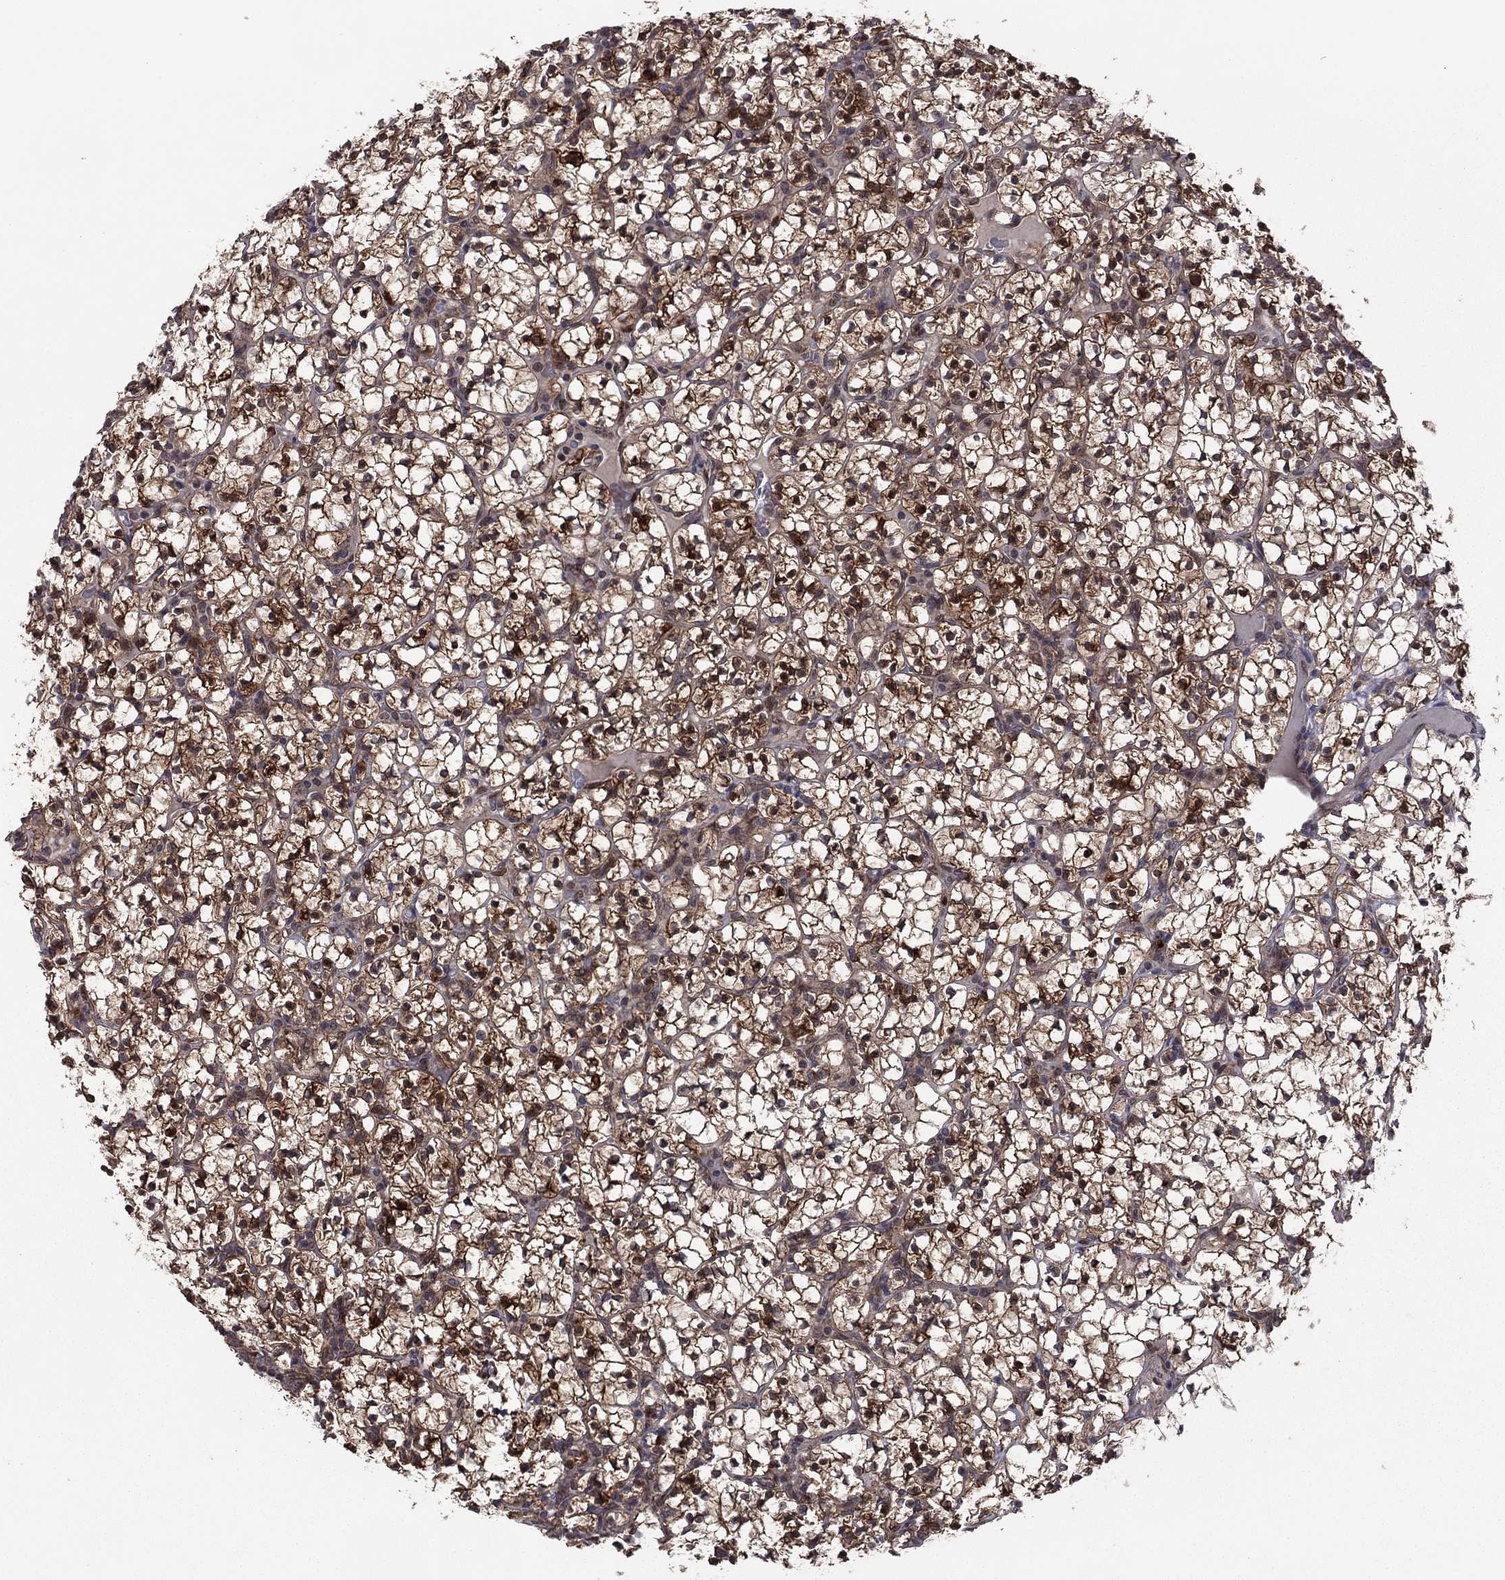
{"staining": {"intensity": "strong", "quantity": "25%-75%", "location": "cytoplasmic/membranous,nuclear"}, "tissue": "renal cancer", "cell_type": "Tumor cells", "image_type": "cancer", "snomed": [{"axis": "morphology", "description": "Adenocarcinoma, NOS"}, {"axis": "topography", "description": "Kidney"}], "caption": "Renal cancer stained with a protein marker exhibits strong staining in tumor cells.", "gene": "GPAA1", "patient": {"sex": "female", "age": 89}}